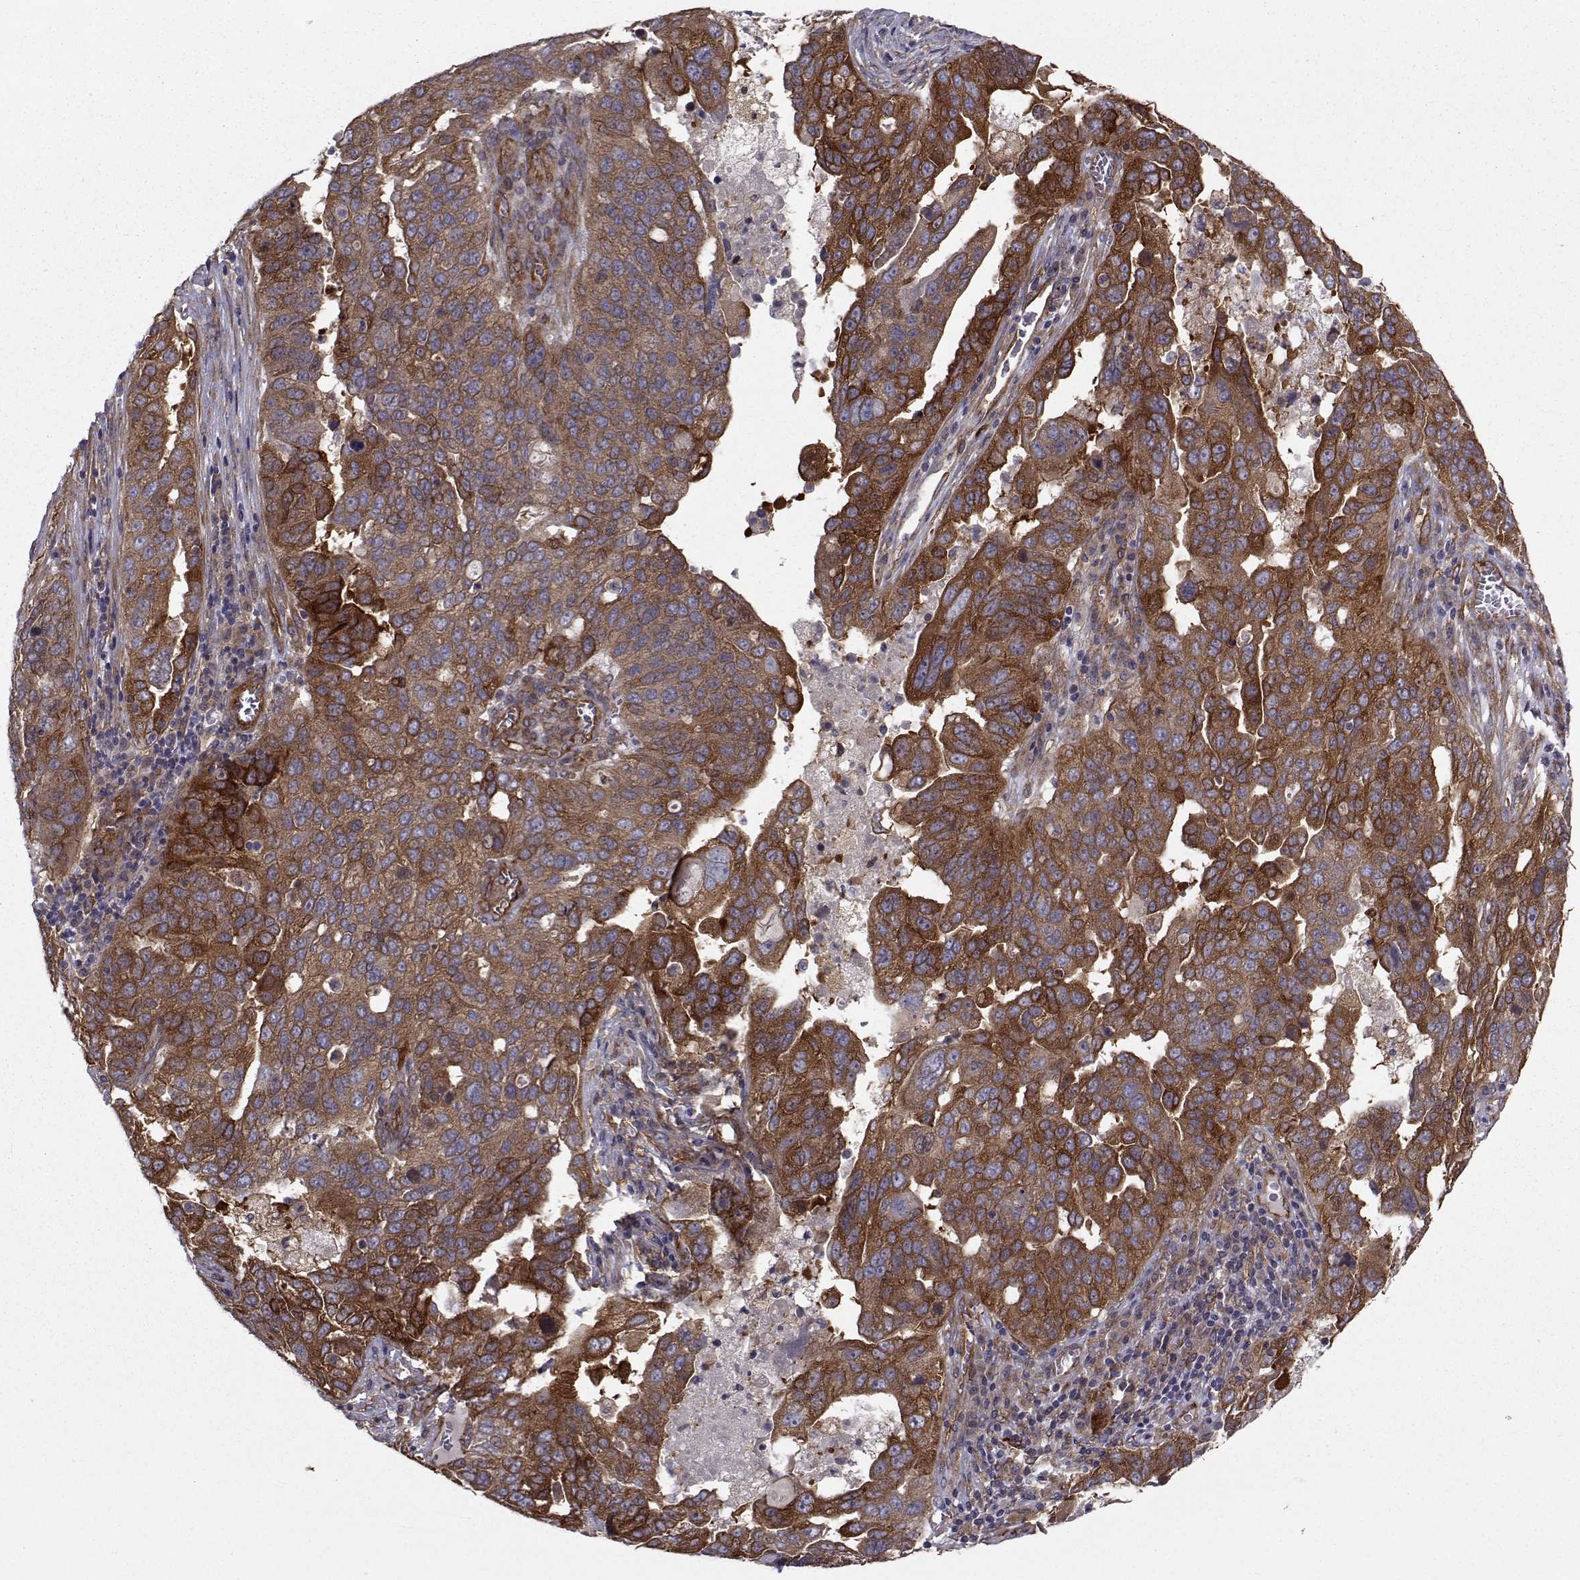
{"staining": {"intensity": "strong", "quantity": ">75%", "location": "cytoplasmic/membranous"}, "tissue": "ovarian cancer", "cell_type": "Tumor cells", "image_type": "cancer", "snomed": [{"axis": "morphology", "description": "Carcinoma, endometroid"}, {"axis": "topography", "description": "Soft tissue"}, {"axis": "topography", "description": "Ovary"}], "caption": "Immunohistochemistry (IHC) of human ovarian endometroid carcinoma exhibits high levels of strong cytoplasmic/membranous staining in about >75% of tumor cells. (Brightfield microscopy of DAB IHC at high magnification).", "gene": "TRIP10", "patient": {"sex": "female", "age": 52}}